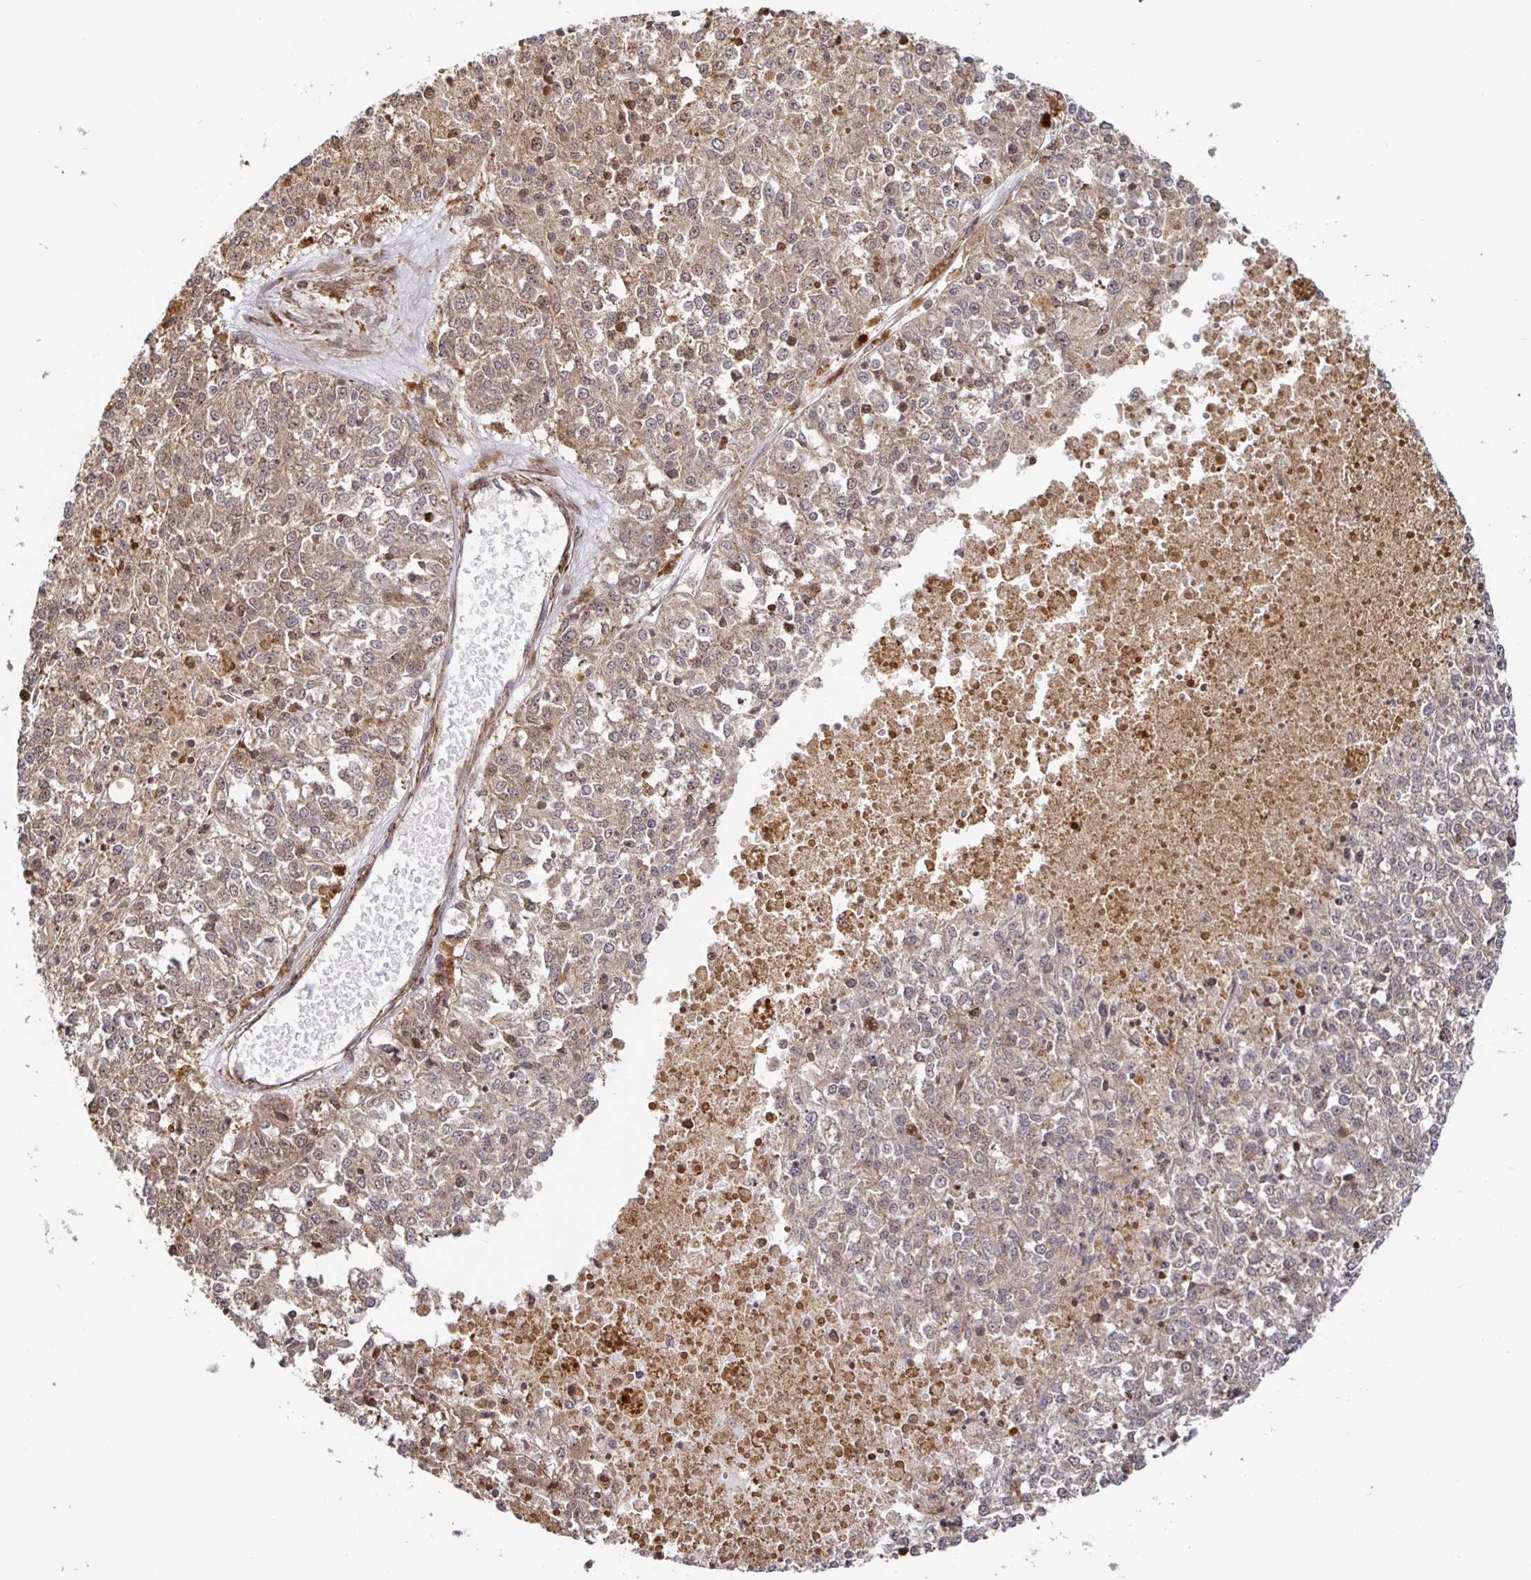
{"staining": {"intensity": "weak", "quantity": ">75%", "location": "cytoplasmic/membranous,nuclear"}, "tissue": "melanoma", "cell_type": "Tumor cells", "image_type": "cancer", "snomed": [{"axis": "morphology", "description": "Malignant melanoma, Metastatic site"}, {"axis": "topography", "description": "Lymph node"}], "caption": "Human malignant melanoma (metastatic site) stained with a protein marker reveals weak staining in tumor cells.", "gene": "STRAP", "patient": {"sex": "female", "age": 64}}